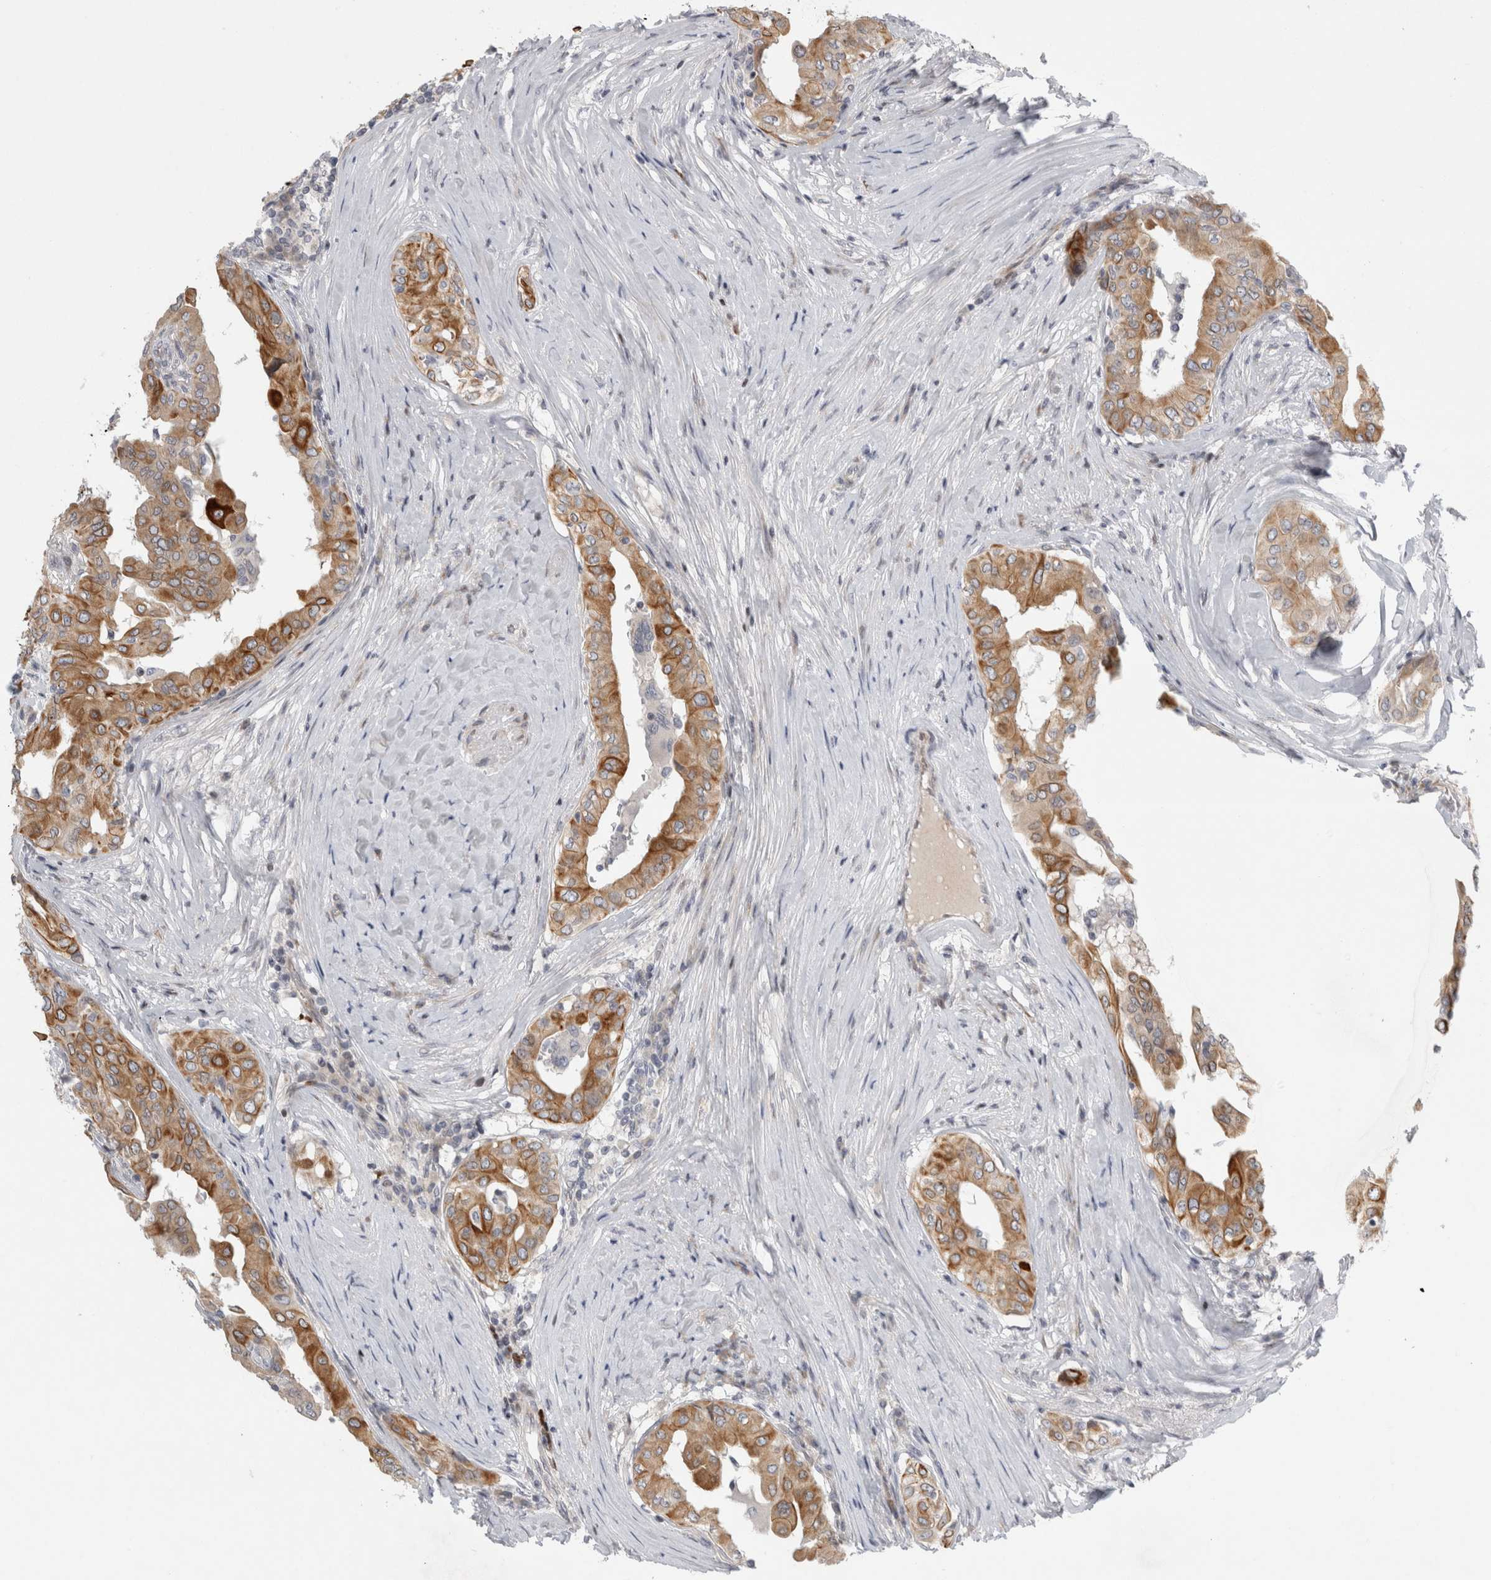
{"staining": {"intensity": "moderate", "quantity": ">75%", "location": "cytoplasmic/membranous"}, "tissue": "thyroid cancer", "cell_type": "Tumor cells", "image_type": "cancer", "snomed": [{"axis": "morphology", "description": "Papillary adenocarcinoma, NOS"}, {"axis": "topography", "description": "Thyroid gland"}], "caption": "Human papillary adenocarcinoma (thyroid) stained with a protein marker exhibits moderate staining in tumor cells.", "gene": "UTP25", "patient": {"sex": "male", "age": 33}}